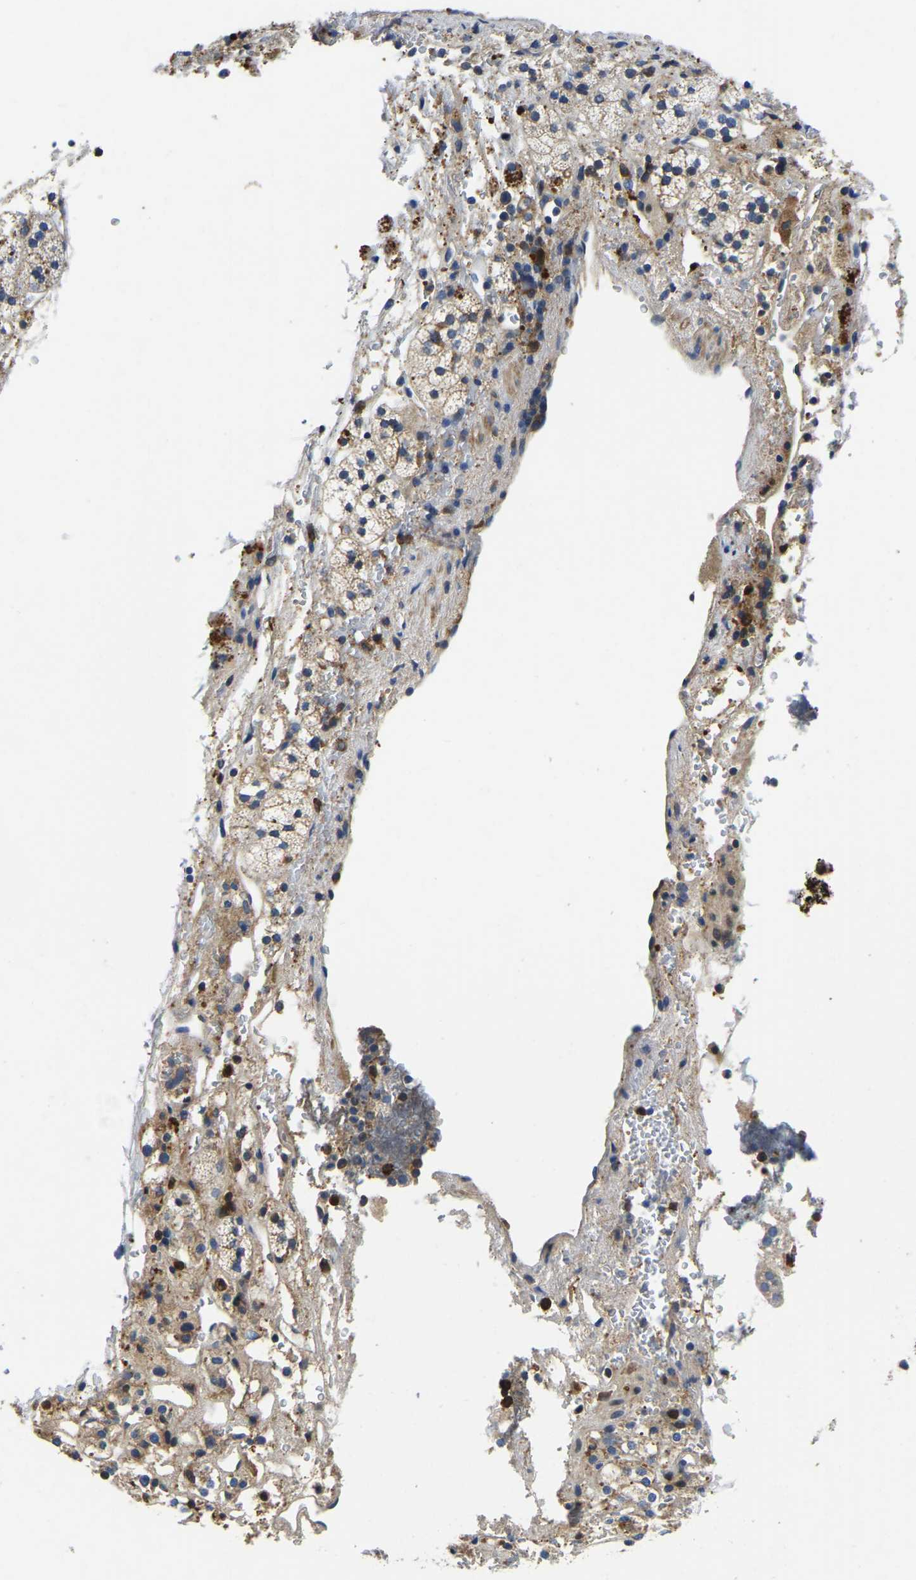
{"staining": {"intensity": "moderate", "quantity": ">75%", "location": "cytoplasmic/membranous"}, "tissue": "adrenal gland", "cell_type": "Glandular cells", "image_type": "normal", "snomed": [{"axis": "morphology", "description": "Normal tissue, NOS"}, {"axis": "topography", "description": "Adrenal gland"}], "caption": "Human adrenal gland stained for a protein (brown) shows moderate cytoplasmic/membranous positive staining in approximately >75% of glandular cells.", "gene": "STAT2", "patient": {"sex": "male", "age": 56}}